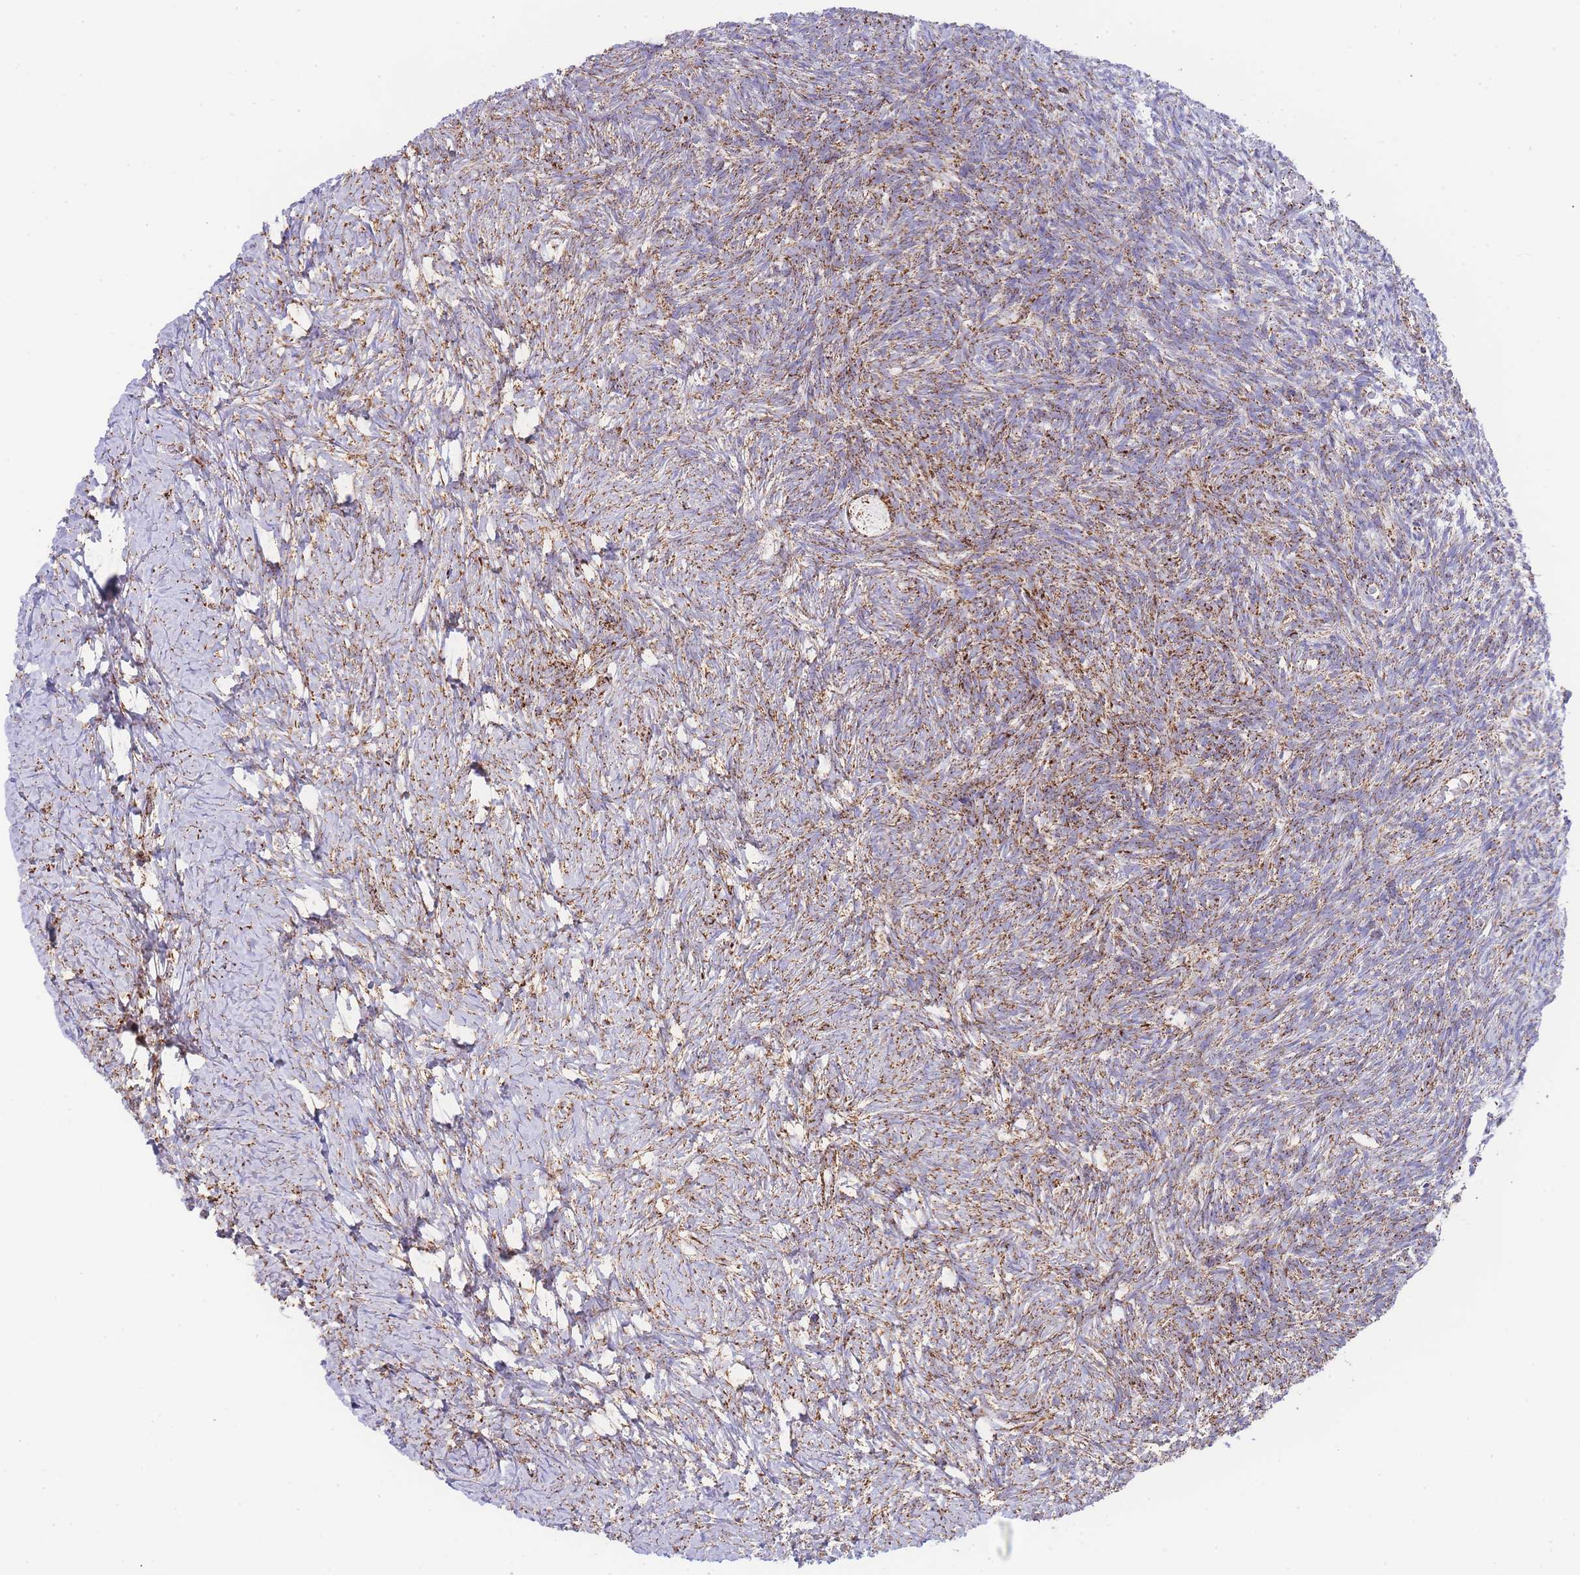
{"staining": {"intensity": "moderate", "quantity": ">75%", "location": "cytoplasmic/membranous"}, "tissue": "ovary", "cell_type": "Ovarian stroma cells", "image_type": "normal", "snomed": [{"axis": "morphology", "description": "Normal tissue, NOS"}, {"axis": "topography", "description": "Ovary"}], "caption": "Immunohistochemical staining of benign ovary demonstrates medium levels of moderate cytoplasmic/membranous positivity in about >75% of ovarian stroma cells.", "gene": "GSTM1", "patient": {"sex": "female", "age": 39}}